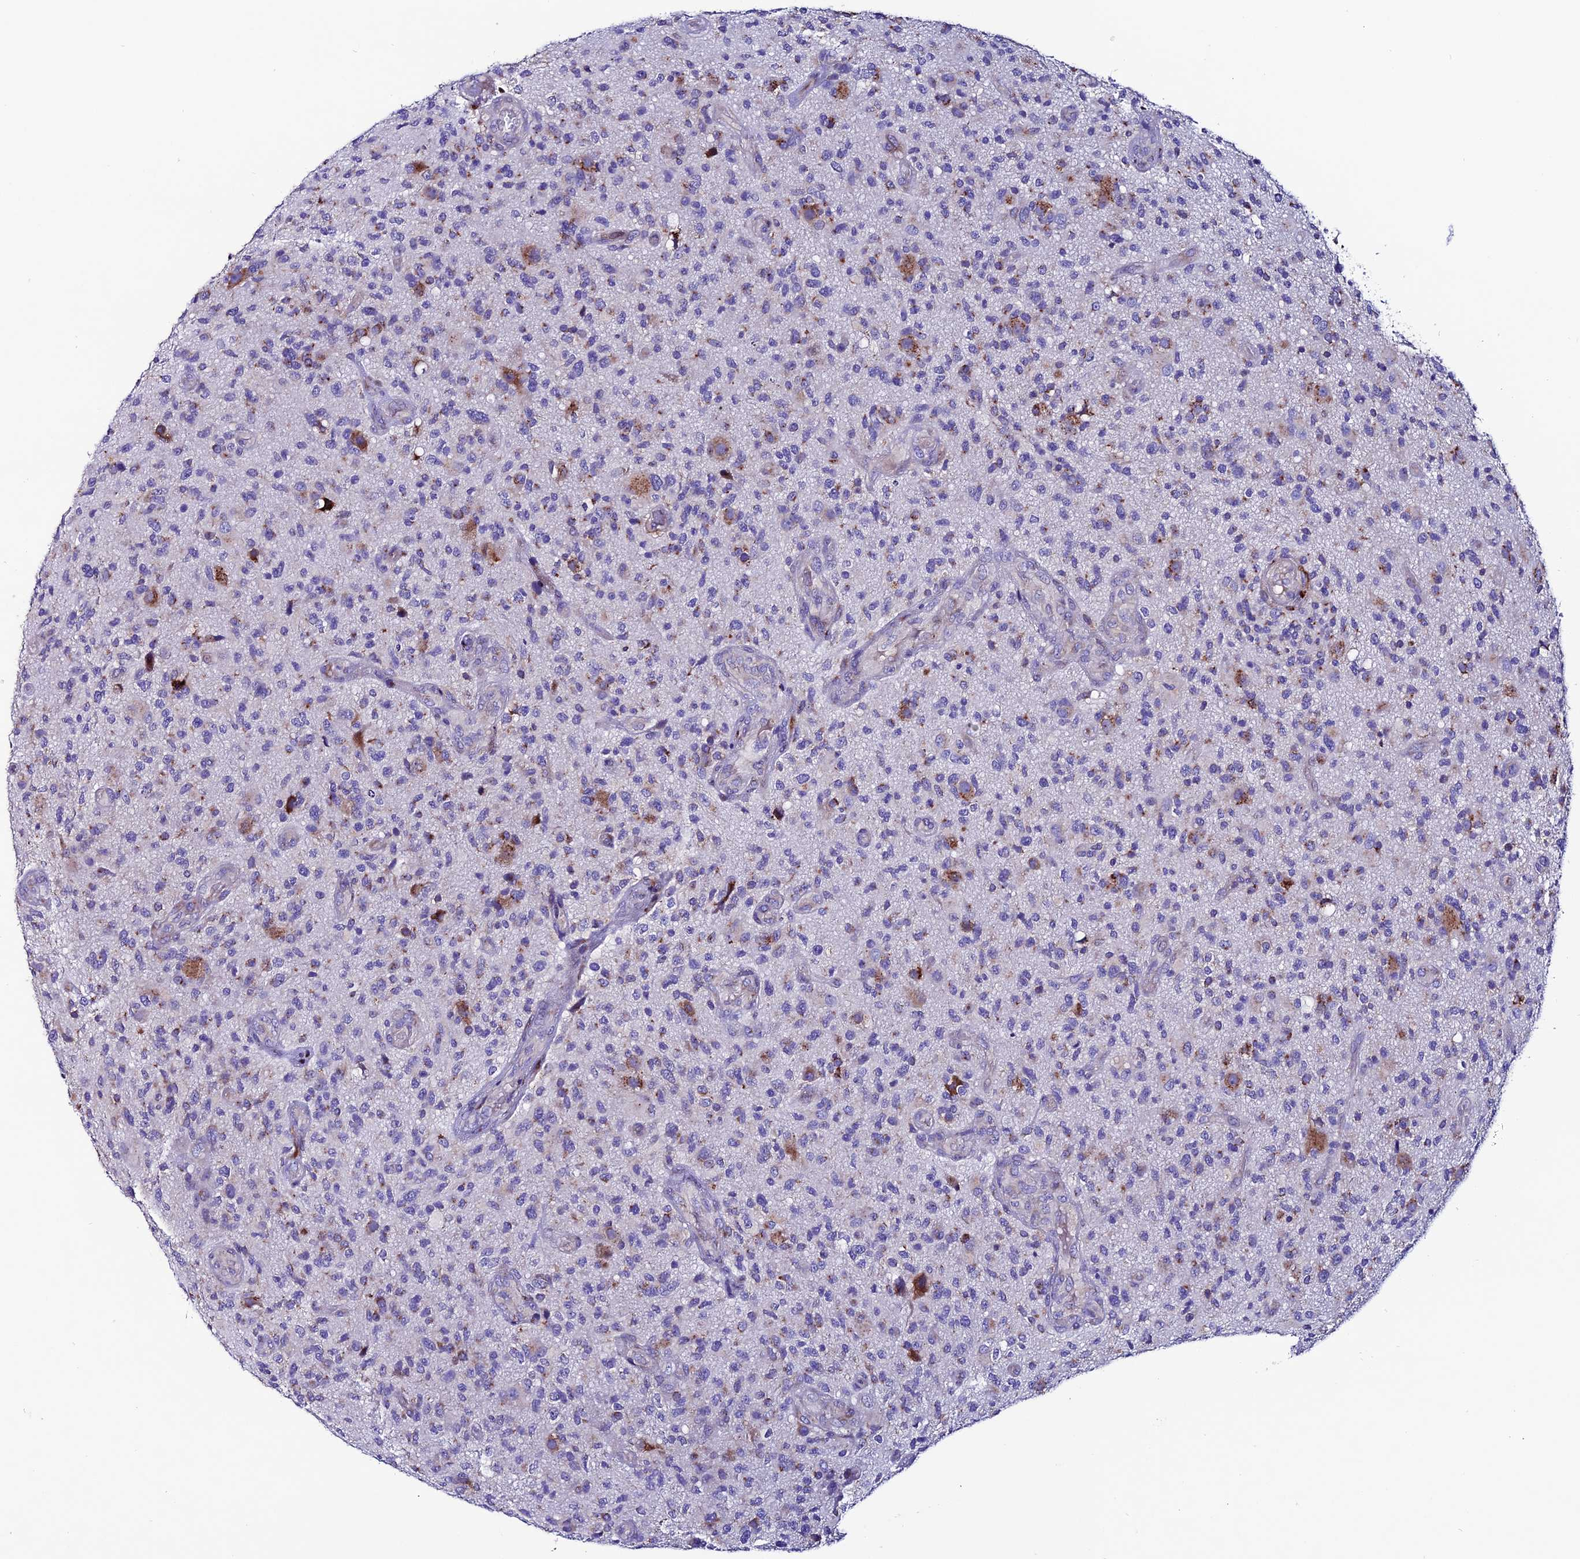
{"staining": {"intensity": "moderate", "quantity": "<25%", "location": "cytoplasmic/membranous"}, "tissue": "glioma", "cell_type": "Tumor cells", "image_type": "cancer", "snomed": [{"axis": "morphology", "description": "Glioma, malignant, High grade"}, {"axis": "topography", "description": "Brain"}], "caption": "A brown stain labels moderate cytoplasmic/membranous expression of a protein in malignant glioma (high-grade) tumor cells.", "gene": "OR51Q1", "patient": {"sex": "male", "age": 47}}